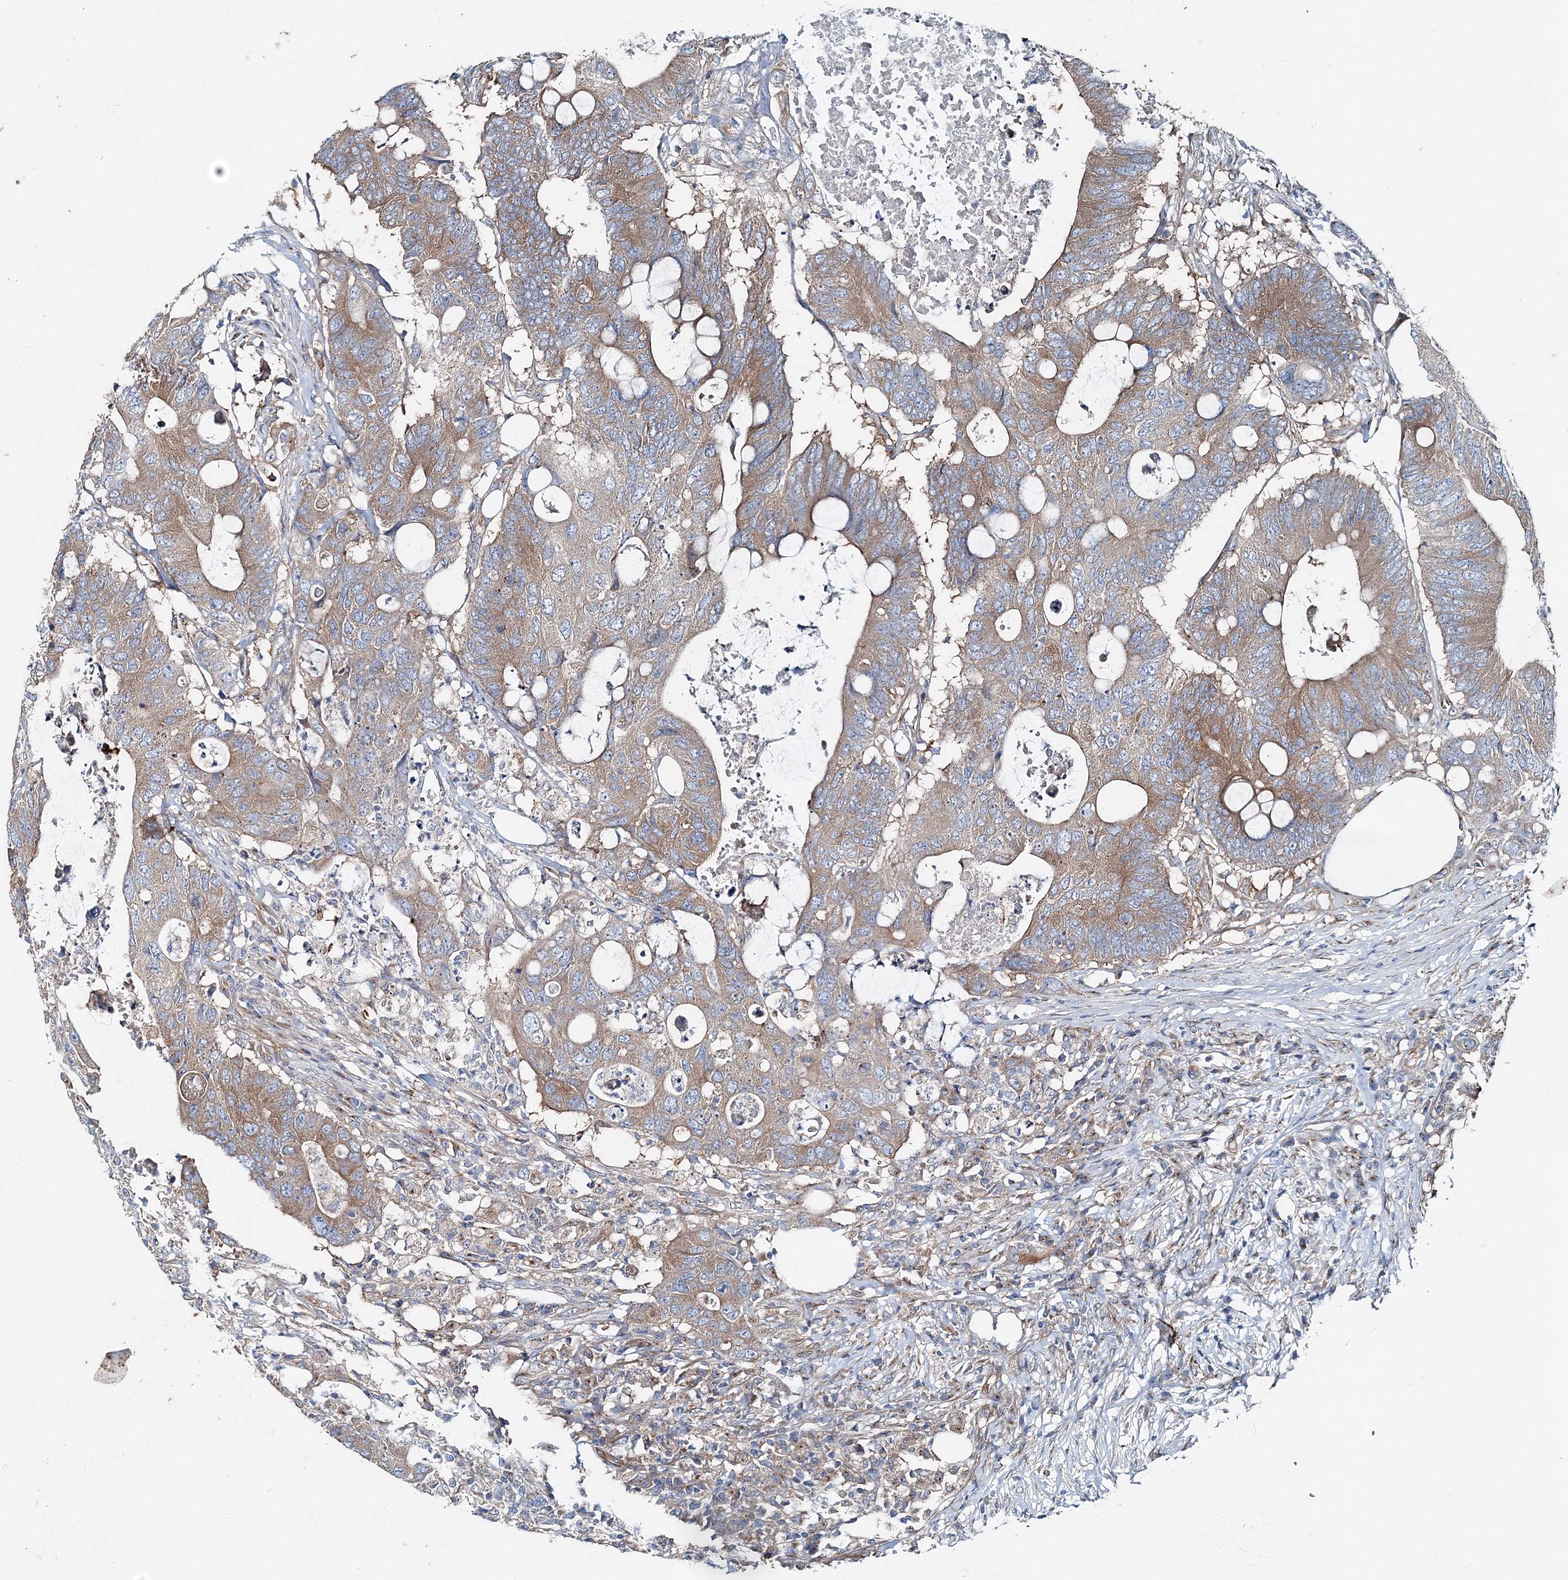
{"staining": {"intensity": "moderate", "quantity": ">75%", "location": "cytoplasmic/membranous"}, "tissue": "colorectal cancer", "cell_type": "Tumor cells", "image_type": "cancer", "snomed": [{"axis": "morphology", "description": "Adenocarcinoma, NOS"}, {"axis": "topography", "description": "Colon"}], "caption": "The photomicrograph exhibits a brown stain indicating the presence of a protein in the cytoplasmic/membranous of tumor cells in colorectal adenocarcinoma. (DAB (3,3'-diaminobenzidine) IHC with brightfield microscopy, high magnification).", "gene": "MPHOSPH9", "patient": {"sex": "male", "age": 71}}